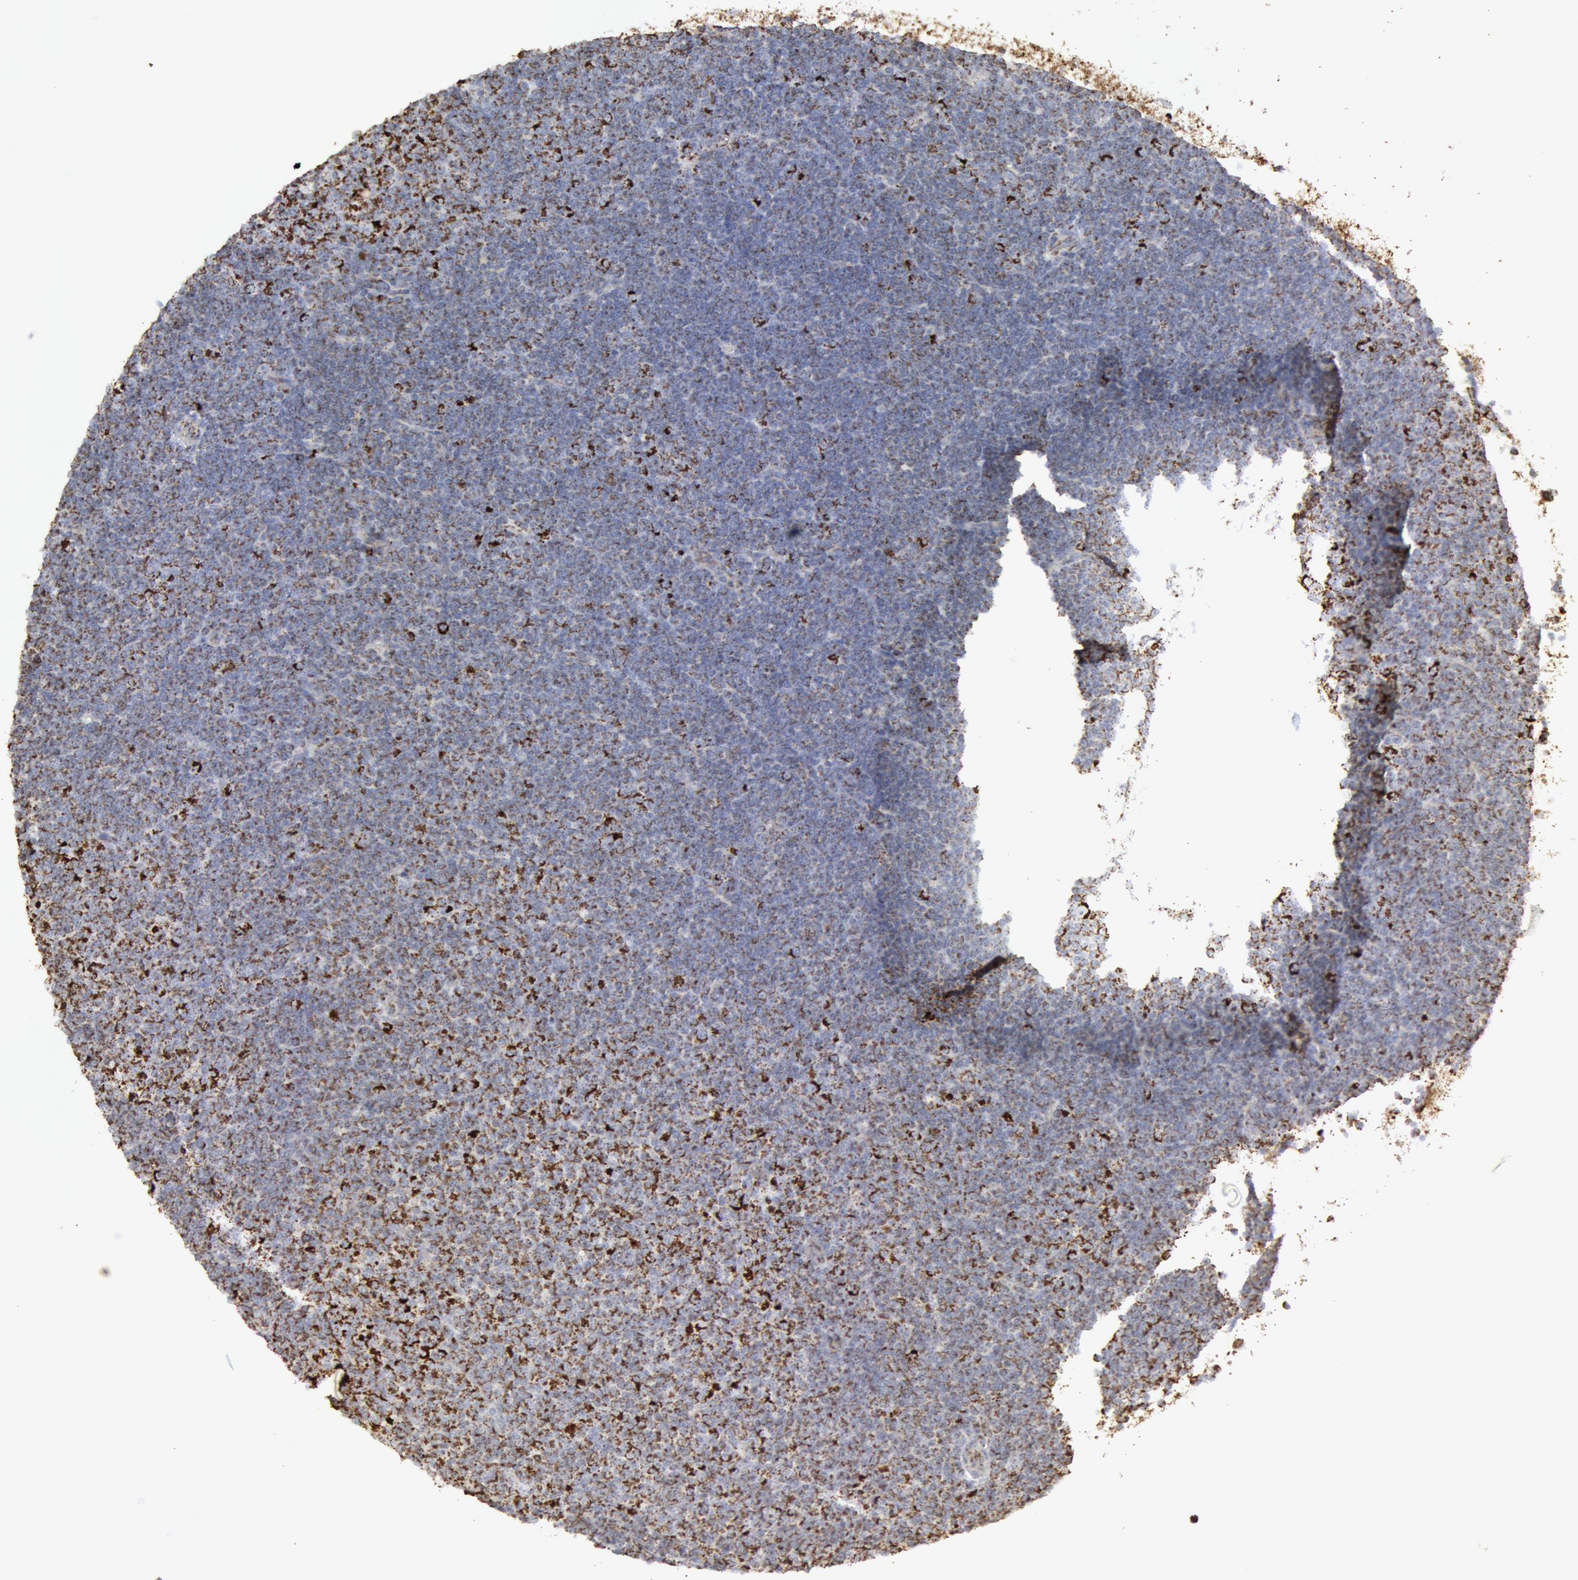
{"staining": {"intensity": "strong", "quantity": "25%-75%", "location": "cytoplasmic/membranous"}, "tissue": "lymphoma", "cell_type": "Tumor cells", "image_type": "cancer", "snomed": [{"axis": "morphology", "description": "Malignant lymphoma, non-Hodgkin's type, Low grade"}, {"axis": "topography", "description": "Lymph node"}], "caption": "High-magnification brightfield microscopy of lymphoma stained with DAB (3,3'-diaminobenzidine) (brown) and counterstained with hematoxylin (blue). tumor cells exhibit strong cytoplasmic/membranous staining is identified in approximately25%-75% of cells.", "gene": "ATP5F1B", "patient": {"sex": "male", "age": 57}}